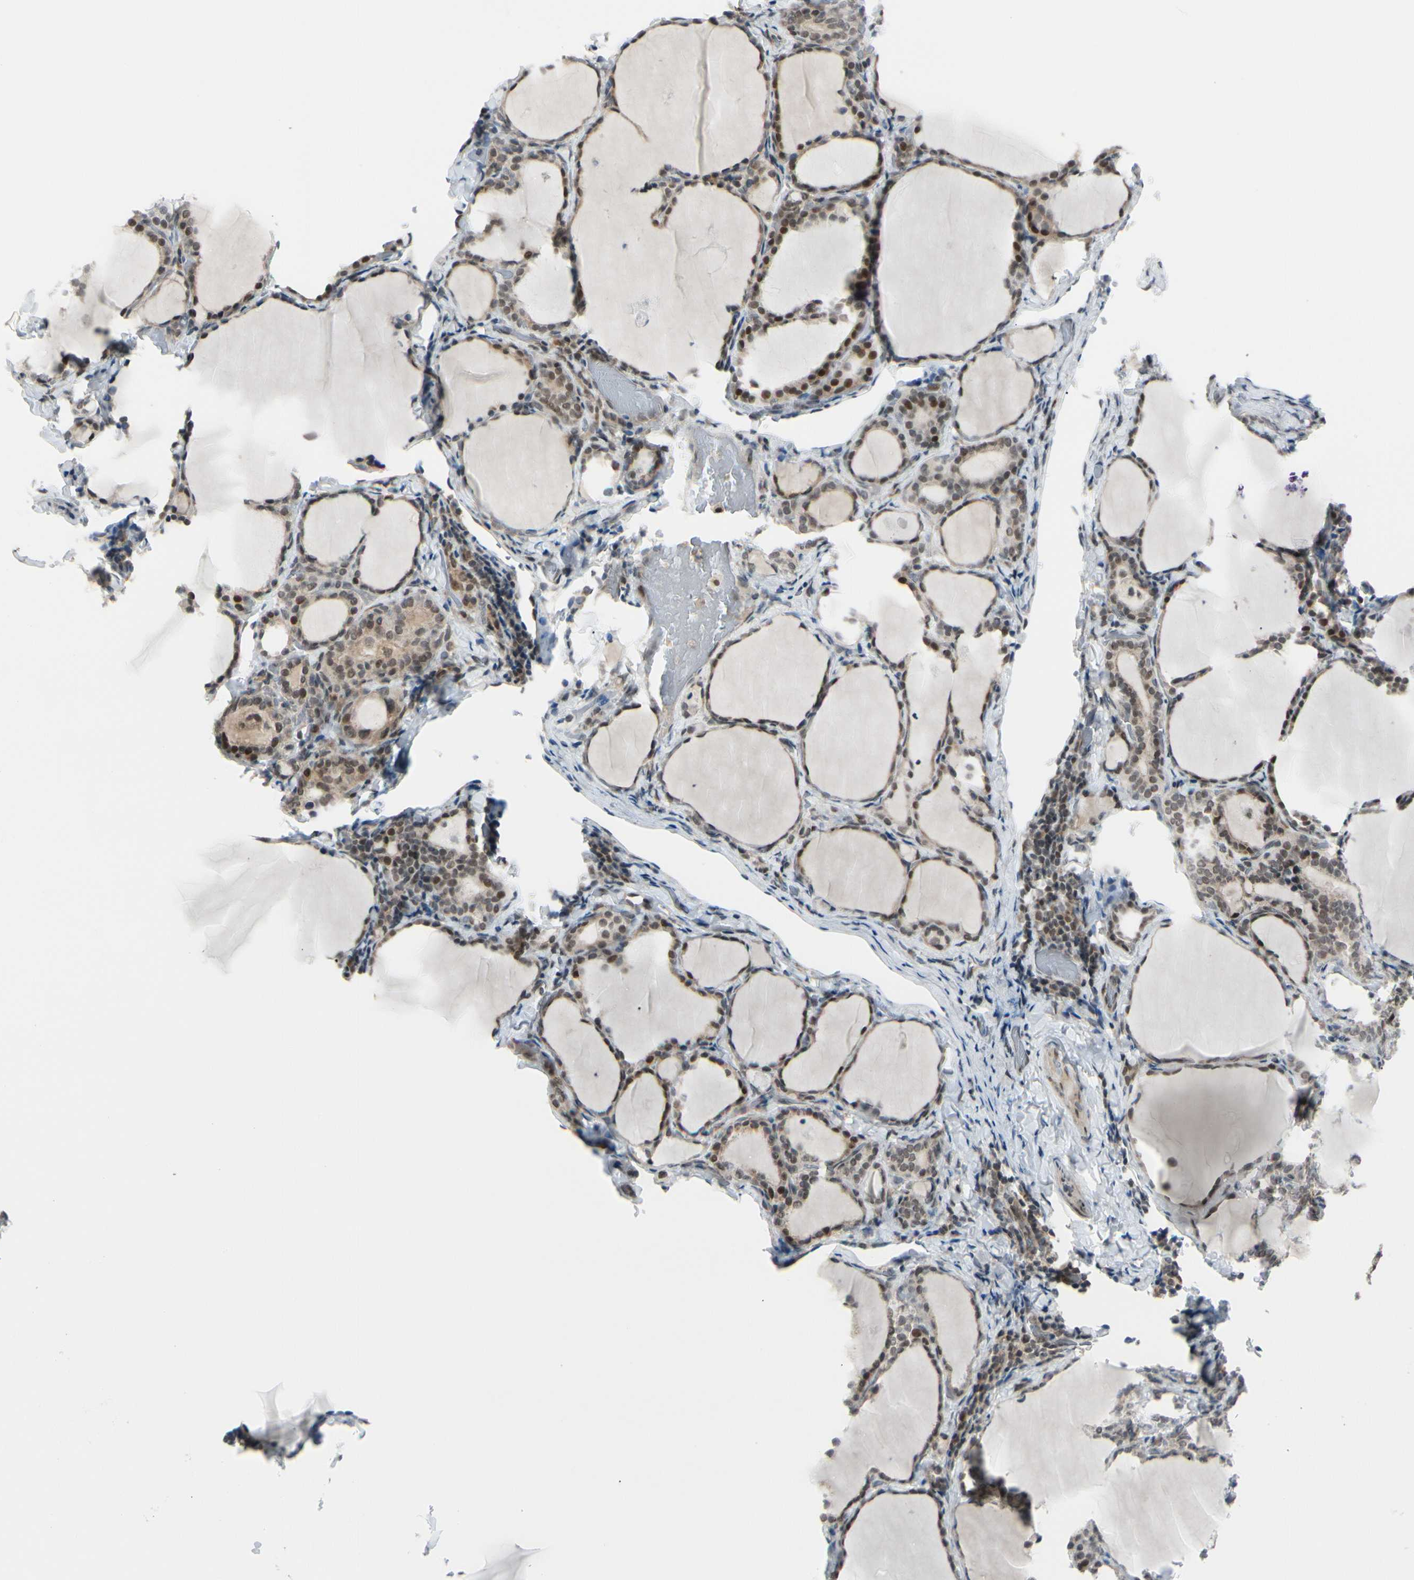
{"staining": {"intensity": "moderate", "quantity": ">75%", "location": "cytoplasmic/membranous,nuclear"}, "tissue": "thyroid gland", "cell_type": "Glandular cells", "image_type": "normal", "snomed": [{"axis": "morphology", "description": "Normal tissue, NOS"}, {"axis": "morphology", "description": "Papillary adenocarcinoma, NOS"}, {"axis": "topography", "description": "Thyroid gland"}], "caption": "This image exhibits immunohistochemistry (IHC) staining of normal human thyroid gland, with medium moderate cytoplasmic/membranous,nuclear expression in approximately >75% of glandular cells.", "gene": "BRMS1", "patient": {"sex": "female", "age": 30}}